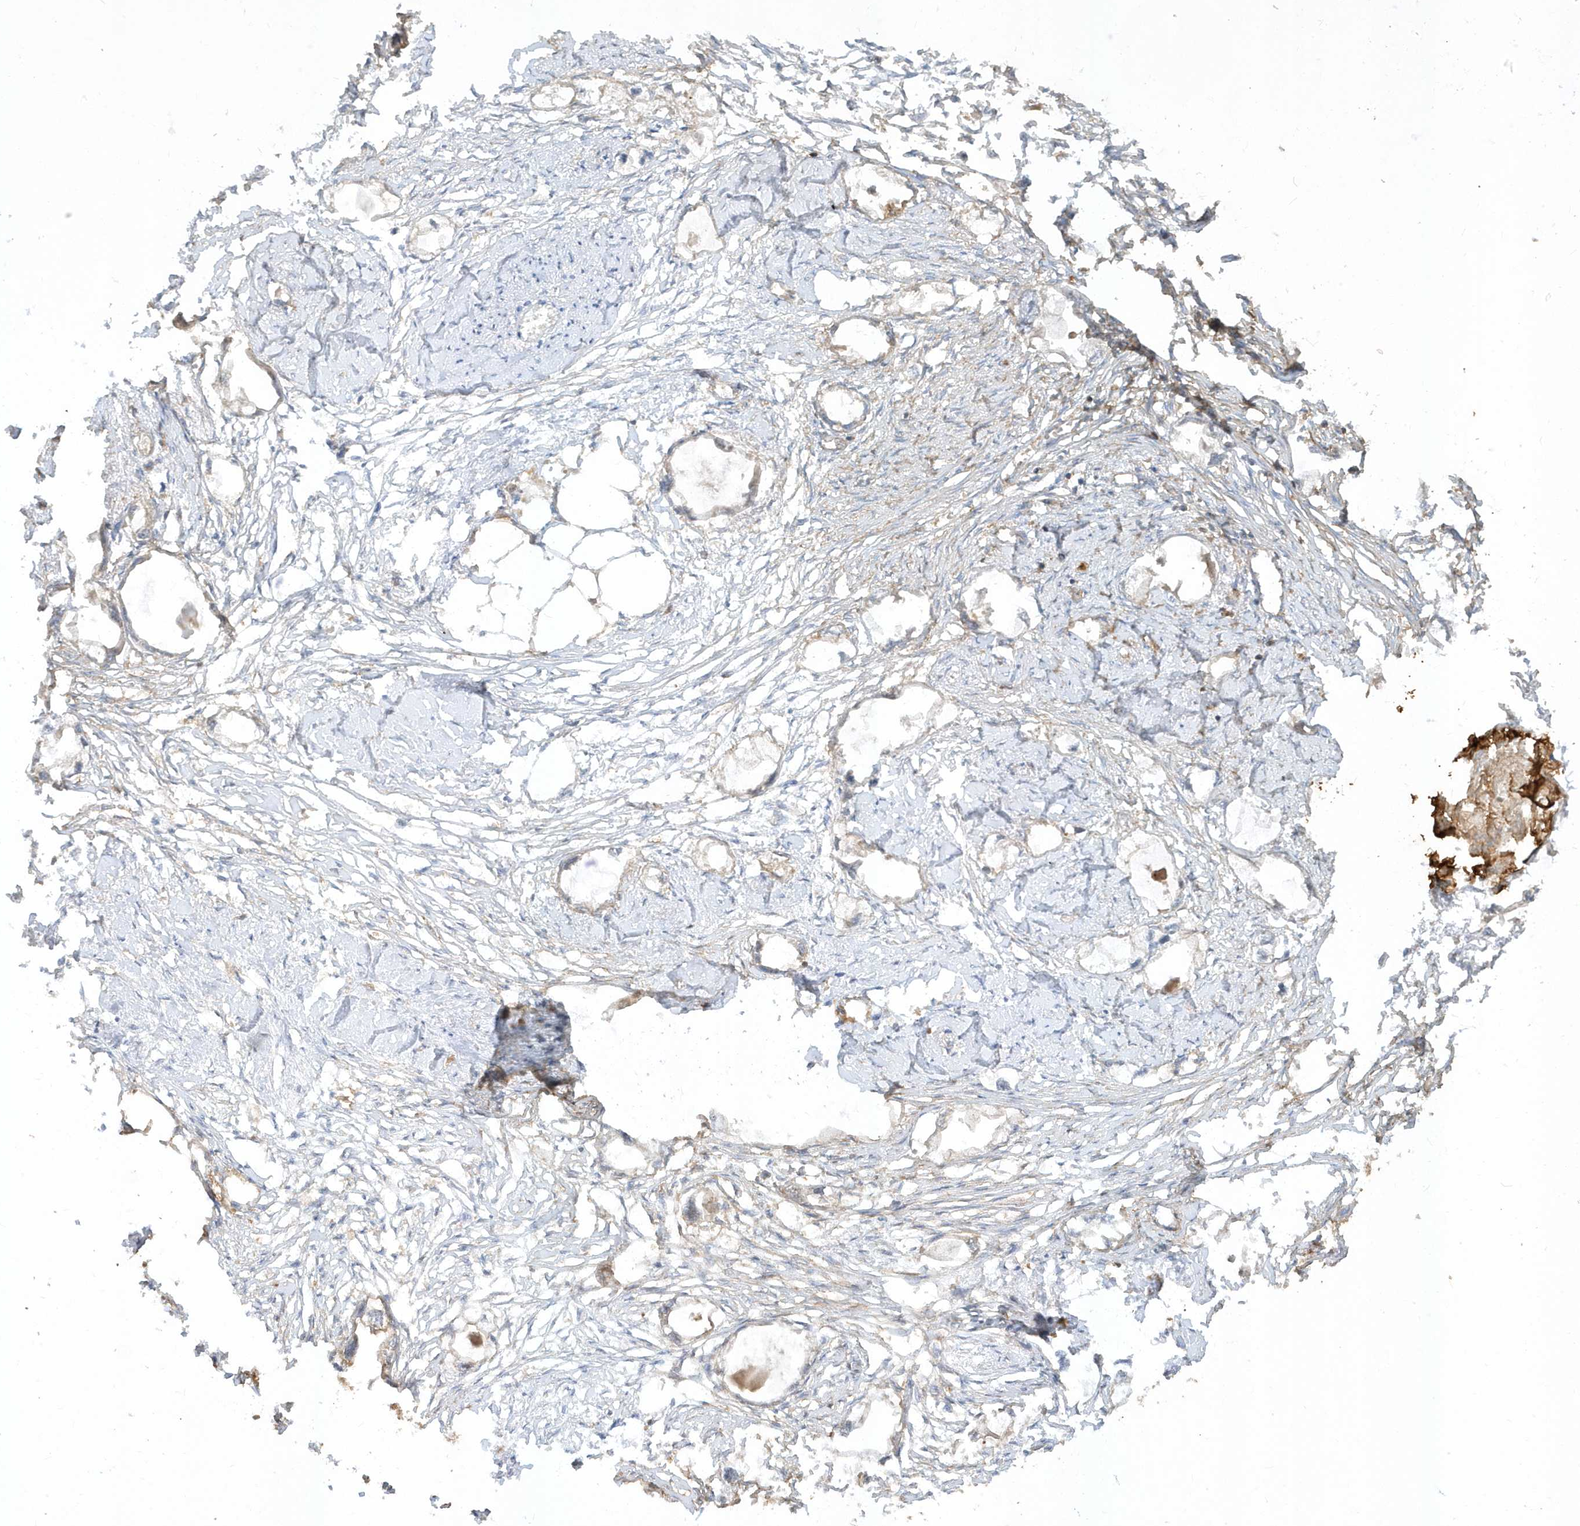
{"staining": {"intensity": "weak", "quantity": "<25%", "location": "cytoplasmic/membranous"}, "tissue": "endometrial cancer", "cell_type": "Tumor cells", "image_type": "cancer", "snomed": [{"axis": "morphology", "description": "Adenocarcinoma, NOS"}, {"axis": "morphology", "description": "Adenocarcinoma, metastatic, NOS"}, {"axis": "topography", "description": "Adipose tissue"}, {"axis": "topography", "description": "Endometrium"}], "caption": "A photomicrograph of adenocarcinoma (endometrial) stained for a protein exhibits no brown staining in tumor cells. Nuclei are stained in blue.", "gene": "ZBTB8A", "patient": {"sex": "female", "age": 67}}